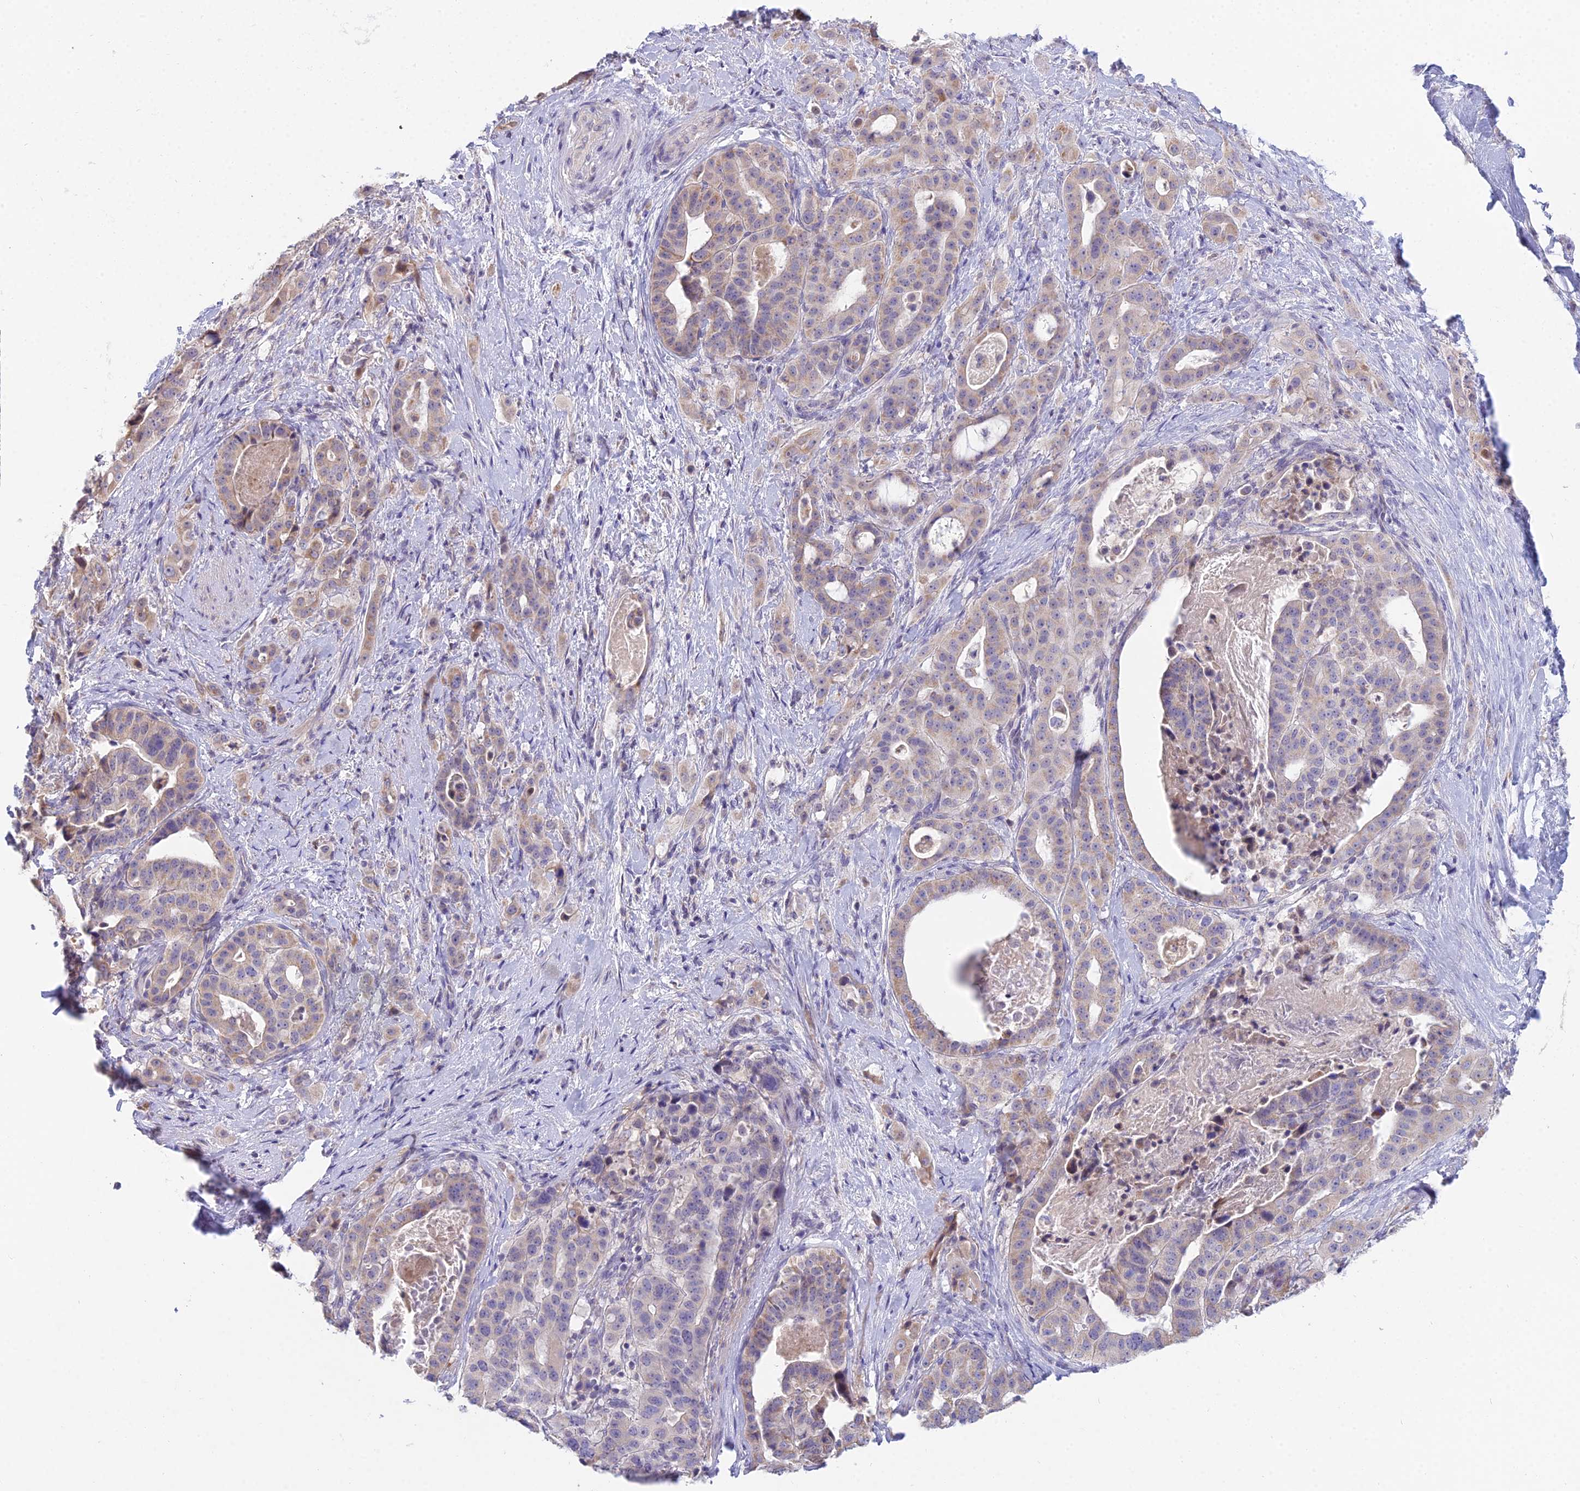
{"staining": {"intensity": "weak", "quantity": "25%-75%", "location": "cytoplasmic/membranous"}, "tissue": "stomach cancer", "cell_type": "Tumor cells", "image_type": "cancer", "snomed": [{"axis": "morphology", "description": "Adenocarcinoma, NOS"}, {"axis": "topography", "description": "Stomach"}], "caption": "Adenocarcinoma (stomach) stained with a brown dye displays weak cytoplasmic/membranous positive positivity in about 25%-75% of tumor cells.", "gene": "CFAP206", "patient": {"sex": "male", "age": 48}}